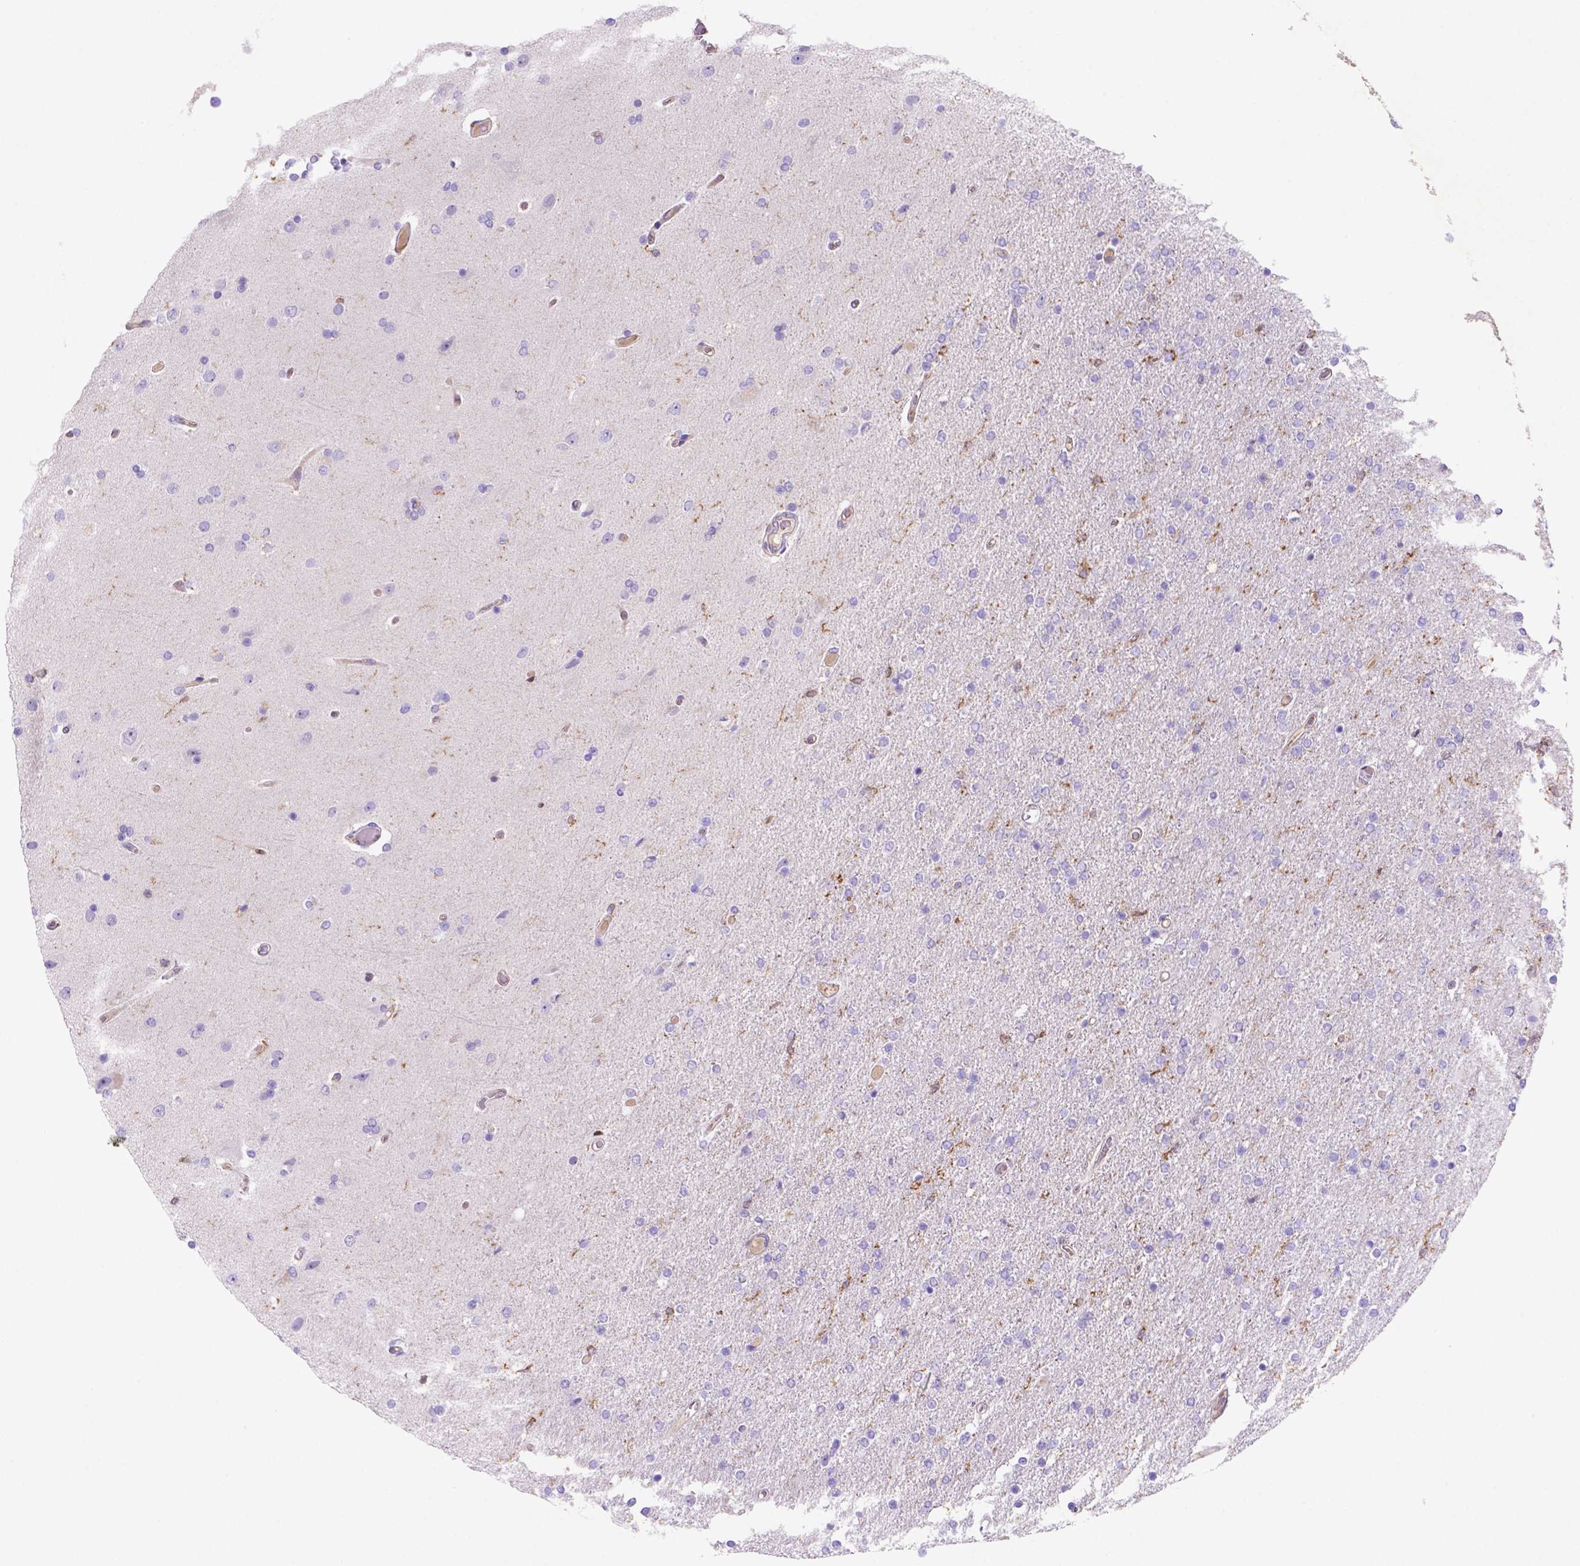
{"staining": {"intensity": "negative", "quantity": "none", "location": "none"}, "tissue": "glioma", "cell_type": "Tumor cells", "image_type": "cancer", "snomed": [{"axis": "morphology", "description": "Glioma, malignant, High grade"}, {"axis": "topography", "description": "Cerebral cortex"}], "caption": "Tumor cells show no significant protein staining in malignant high-grade glioma.", "gene": "INPP5D", "patient": {"sex": "male", "age": 70}}